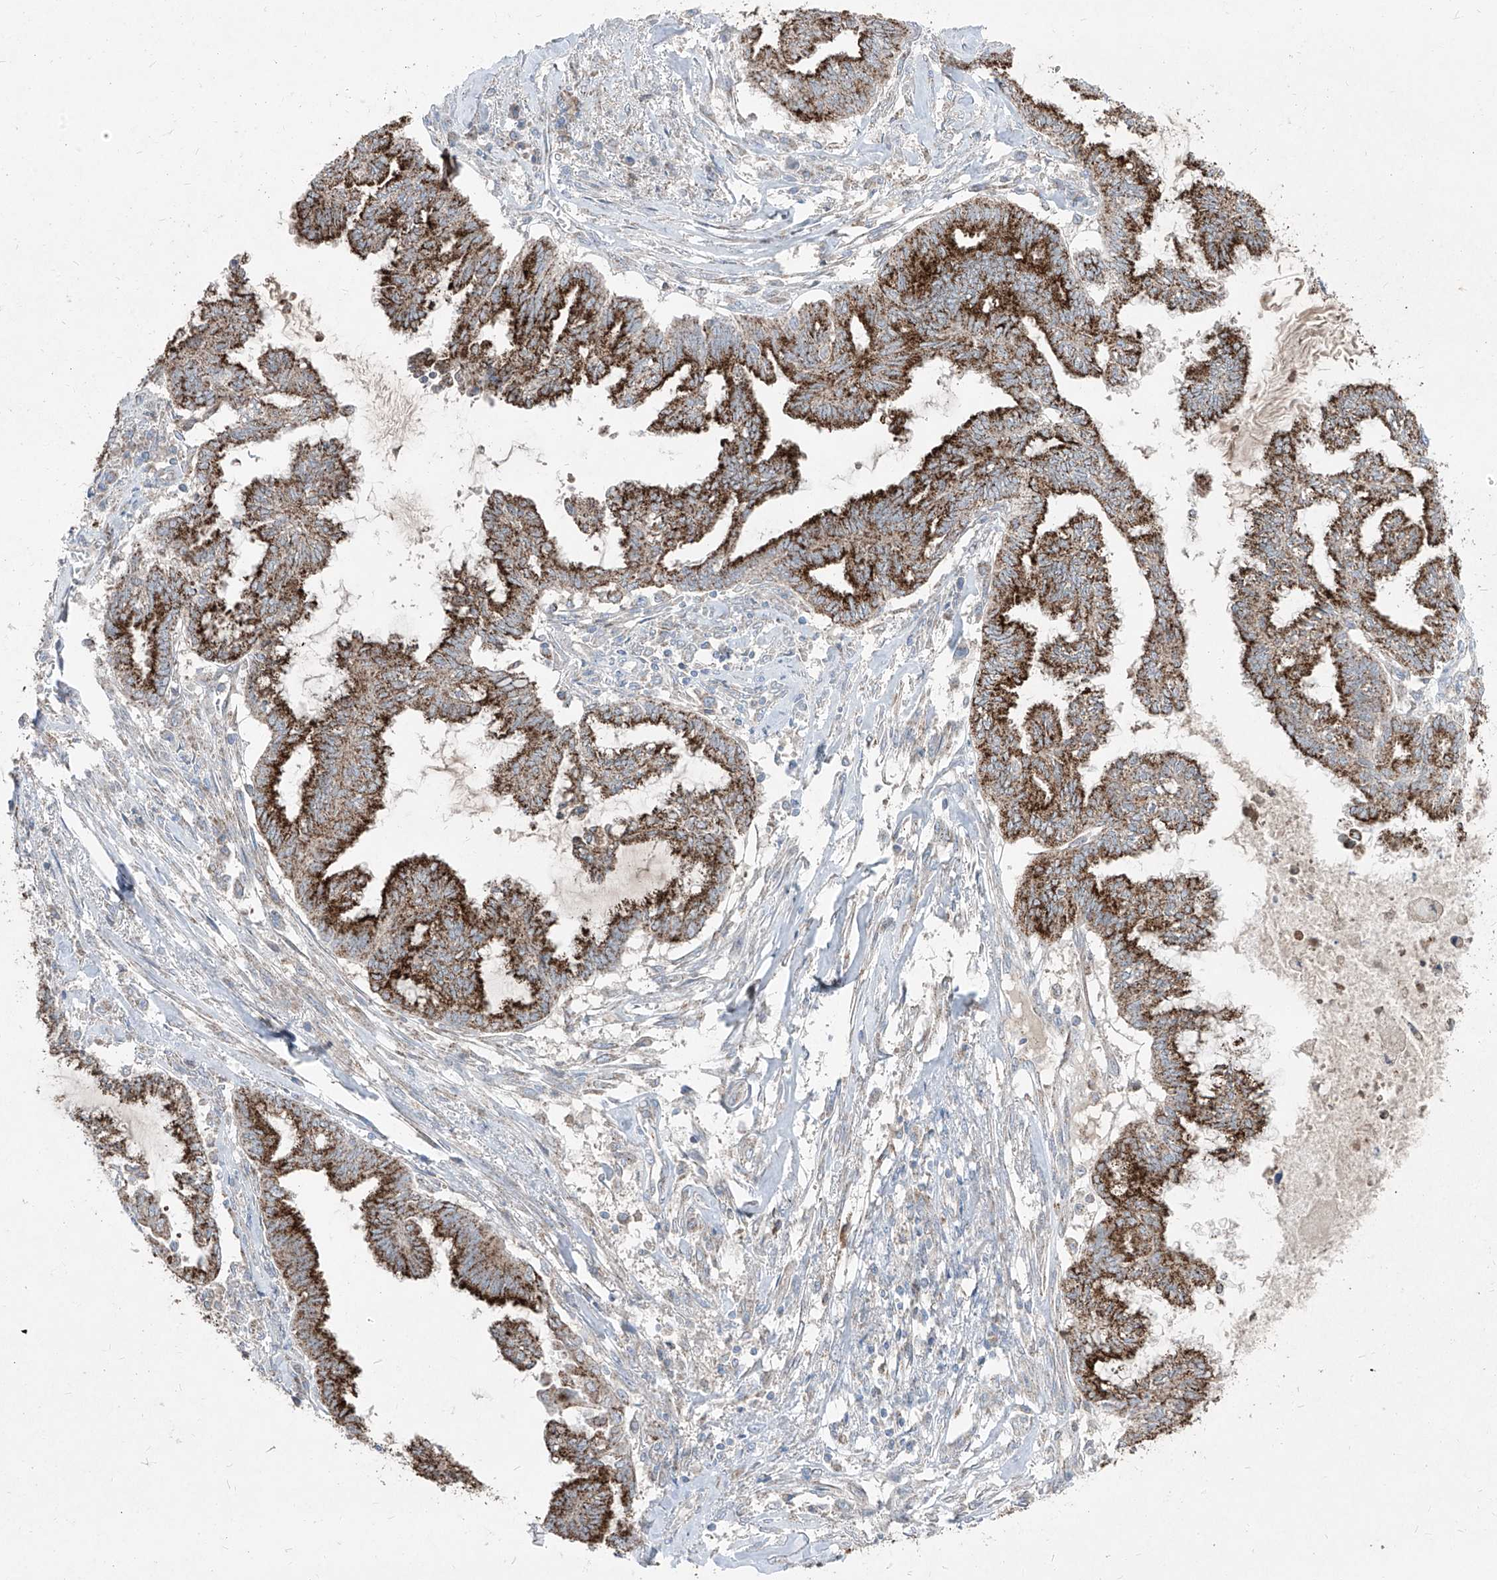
{"staining": {"intensity": "strong", "quantity": ">75%", "location": "cytoplasmic/membranous"}, "tissue": "endometrial cancer", "cell_type": "Tumor cells", "image_type": "cancer", "snomed": [{"axis": "morphology", "description": "Adenocarcinoma, NOS"}, {"axis": "topography", "description": "Endometrium"}], "caption": "The histopathology image displays a brown stain indicating the presence of a protein in the cytoplasmic/membranous of tumor cells in adenocarcinoma (endometrial). (DAB IHC with brightfield microscopy, high magnification).", "gene": "ABCD3", "patient": {"sex": "female", "age": 86}}